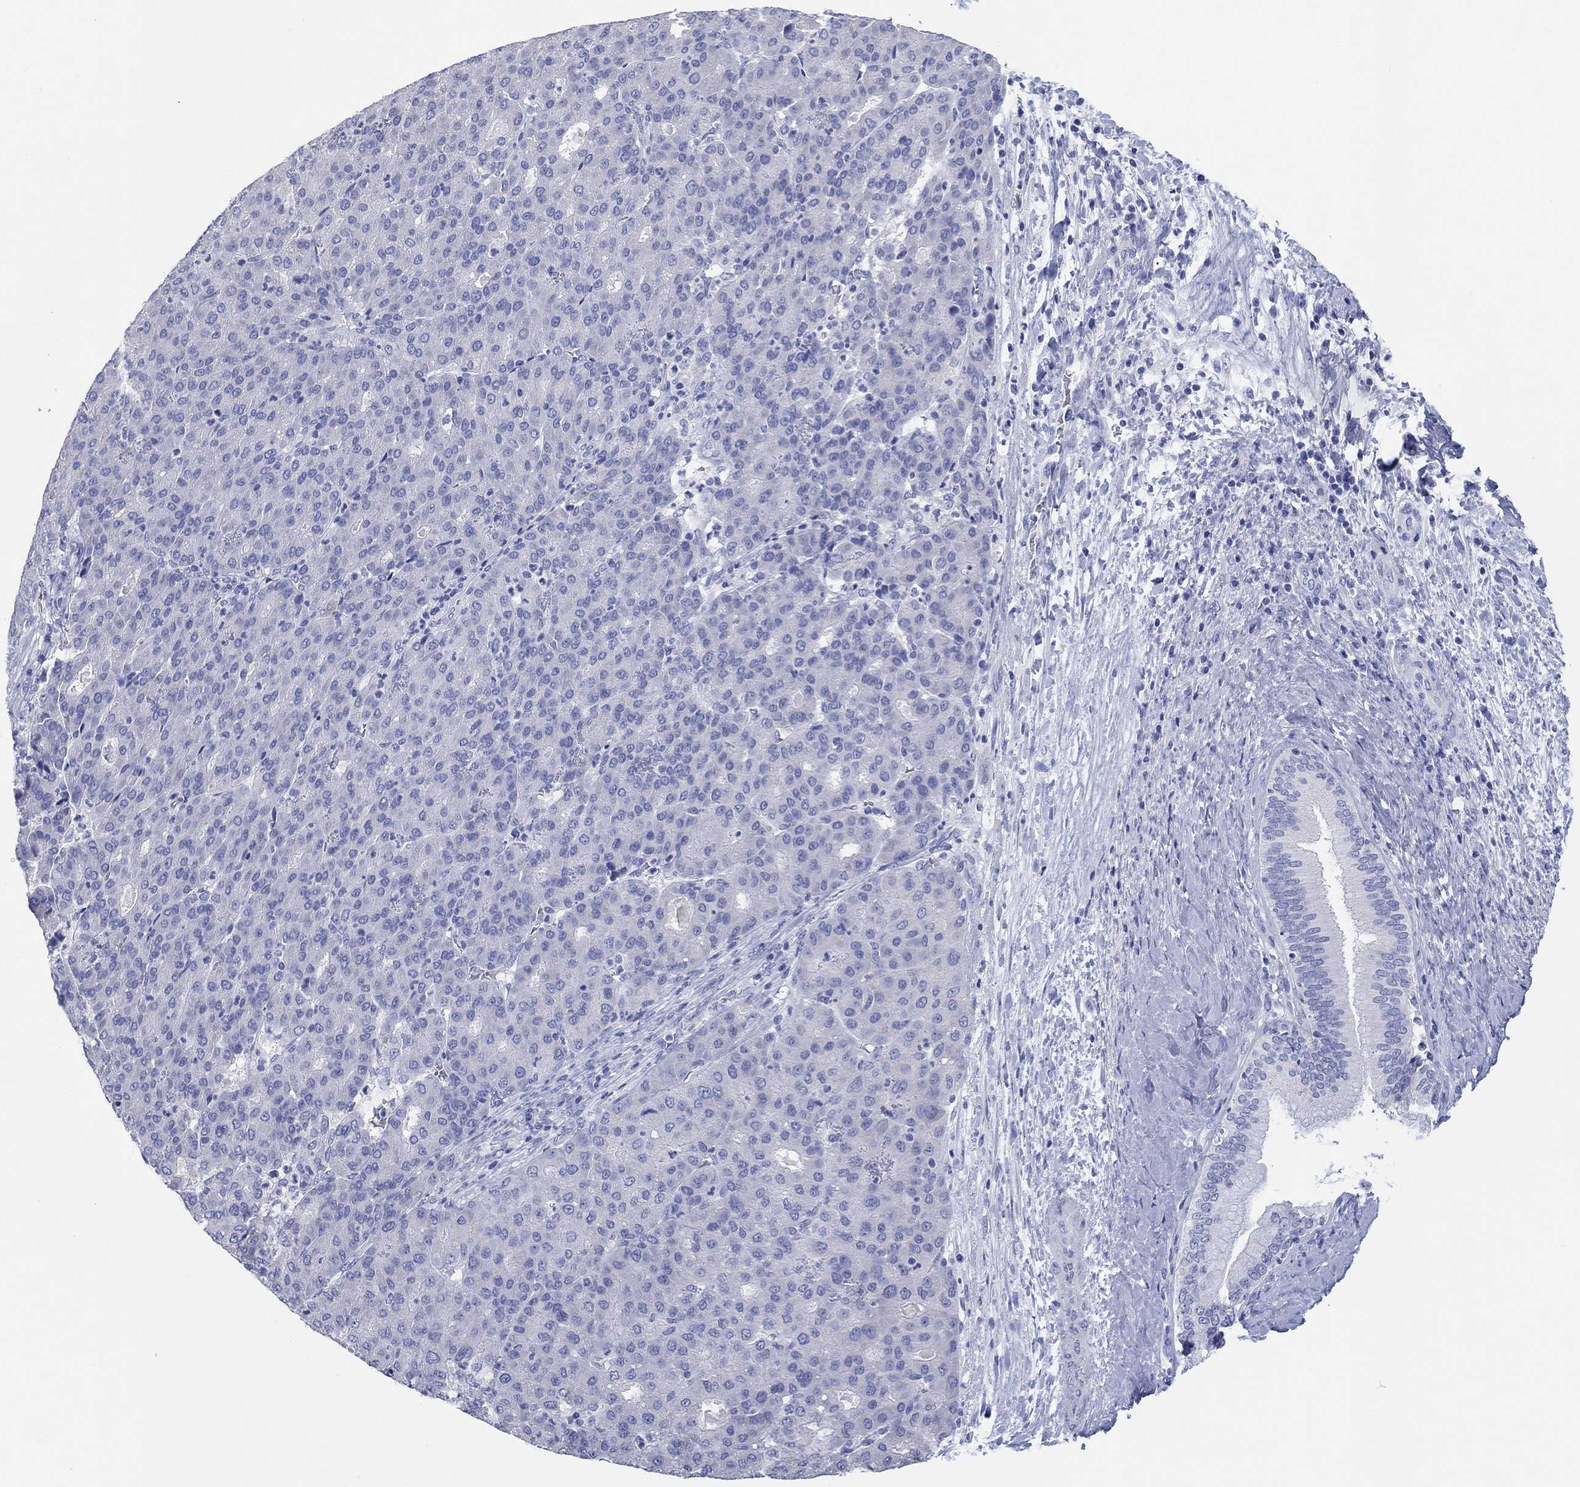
{"staining": {"intensity": "negative", "quantity": "none", "location": "none"}, "tissue": "liver cancer", "cell_type": "Tumor cells", "image_type": "cancer", "snomed": [{"axis": "morphology", "description": "Carcinoma, Hepatocellular, NOS"}, {"axis": "topography", "description": "Liver"}], "caption": "IHC photomicrograph of liver cancer (hepatocellular carcinoma) stained for a protein (brown), which shows no positivity in tumor cells.", "gene": "ERICH3", "patient": {"sex": "male", "age": 65}}